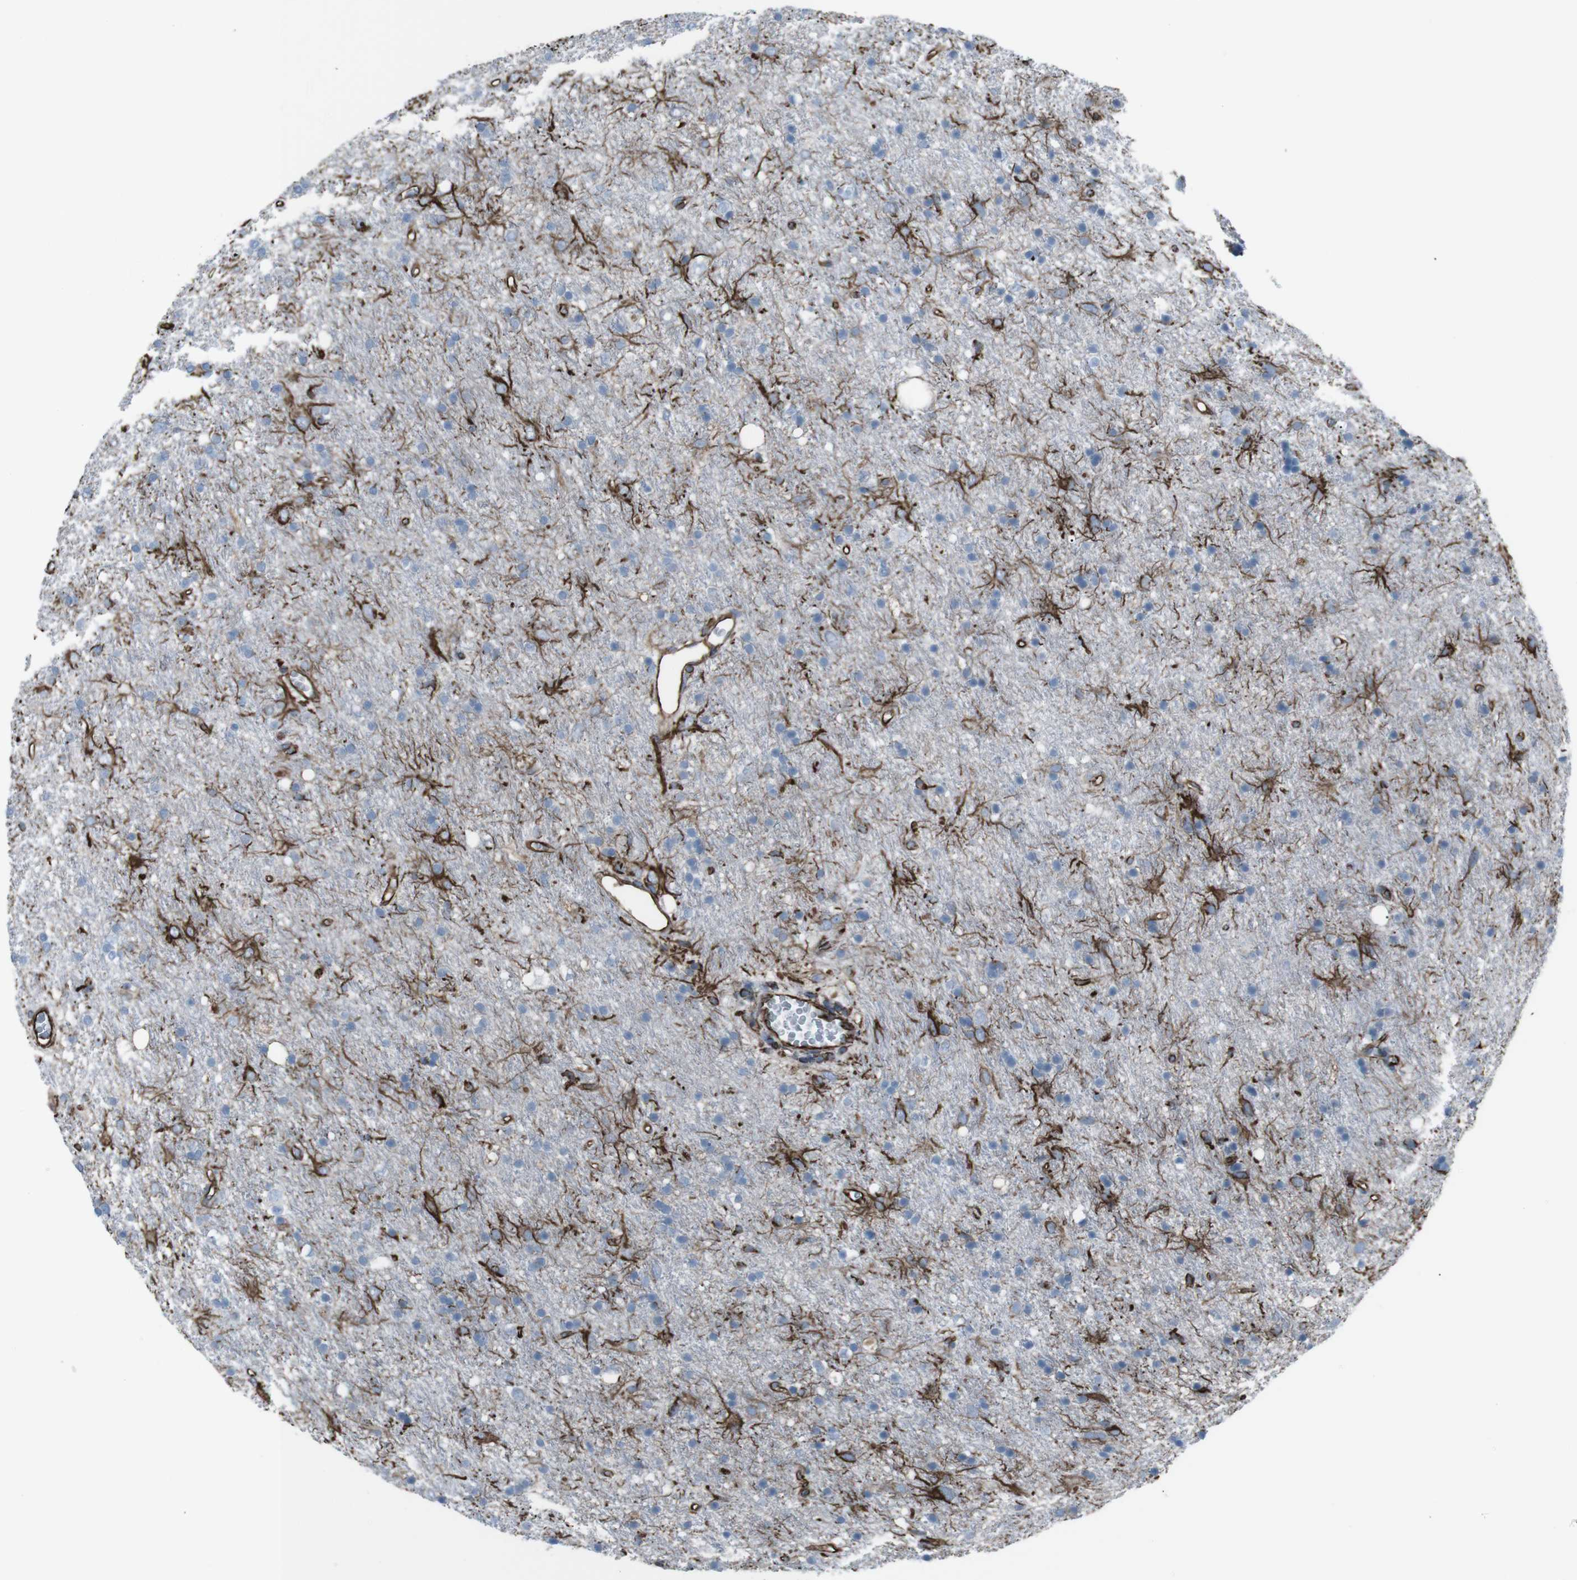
{"staining": {"intensity": "negative", "quantity": "none", "location": "none"}, "tissue": "glioma", "cell_type": "Tumor cells", "image_type": "cancer", "snomed": [{"axis": "morphology", "description": "Glioma, malignant, Low grade"}, {"axis": "topography", "description": "Brain"}], "caption": "There is no significant staining in tumor cells of glioma.", "gene": "ZDHHC6", "patient": {"sex": "male", "age": 77}}